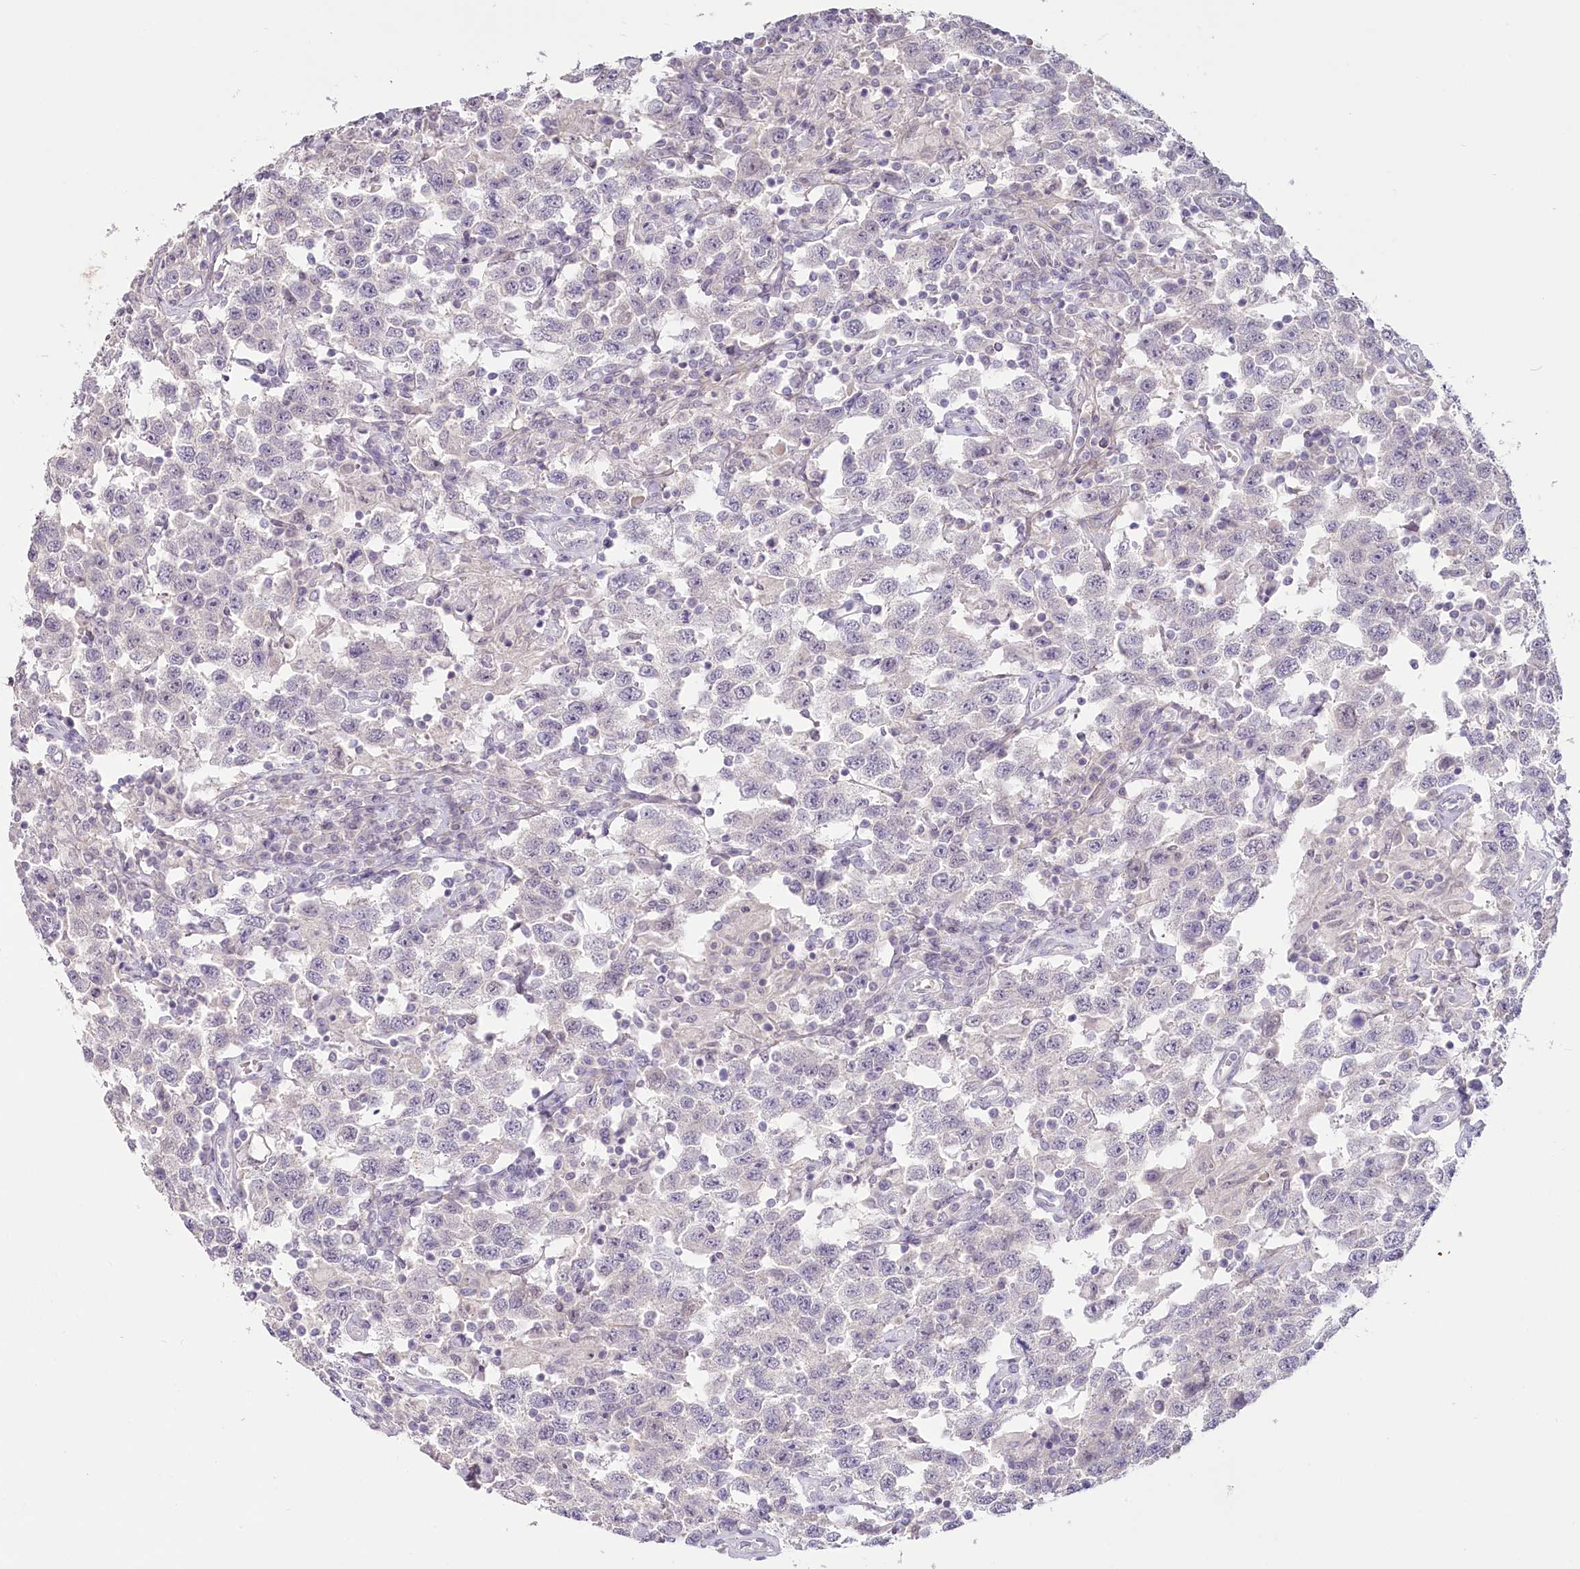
{"staining": {"intensity": "negative", "quantity": "none", "location": "none"}, "tissue": "testis cancer", "cell_type": "Tumor cells", "image_type": "cancer", "snomed": [{"axis": "morphology", "description": "Seminoma, NOS"}, {"axis": "topography", "description": "Testis"}], "caption": "The micrograph demonstrates no significant positivity in tumor cells of testis seminoma. (Brightfield microscopy of DAB (3,3'-diaminobenzidine) immunohistochemistry at high magnification).", "gene": "USP11", "patient": {"sex": "male", "age": 41}}